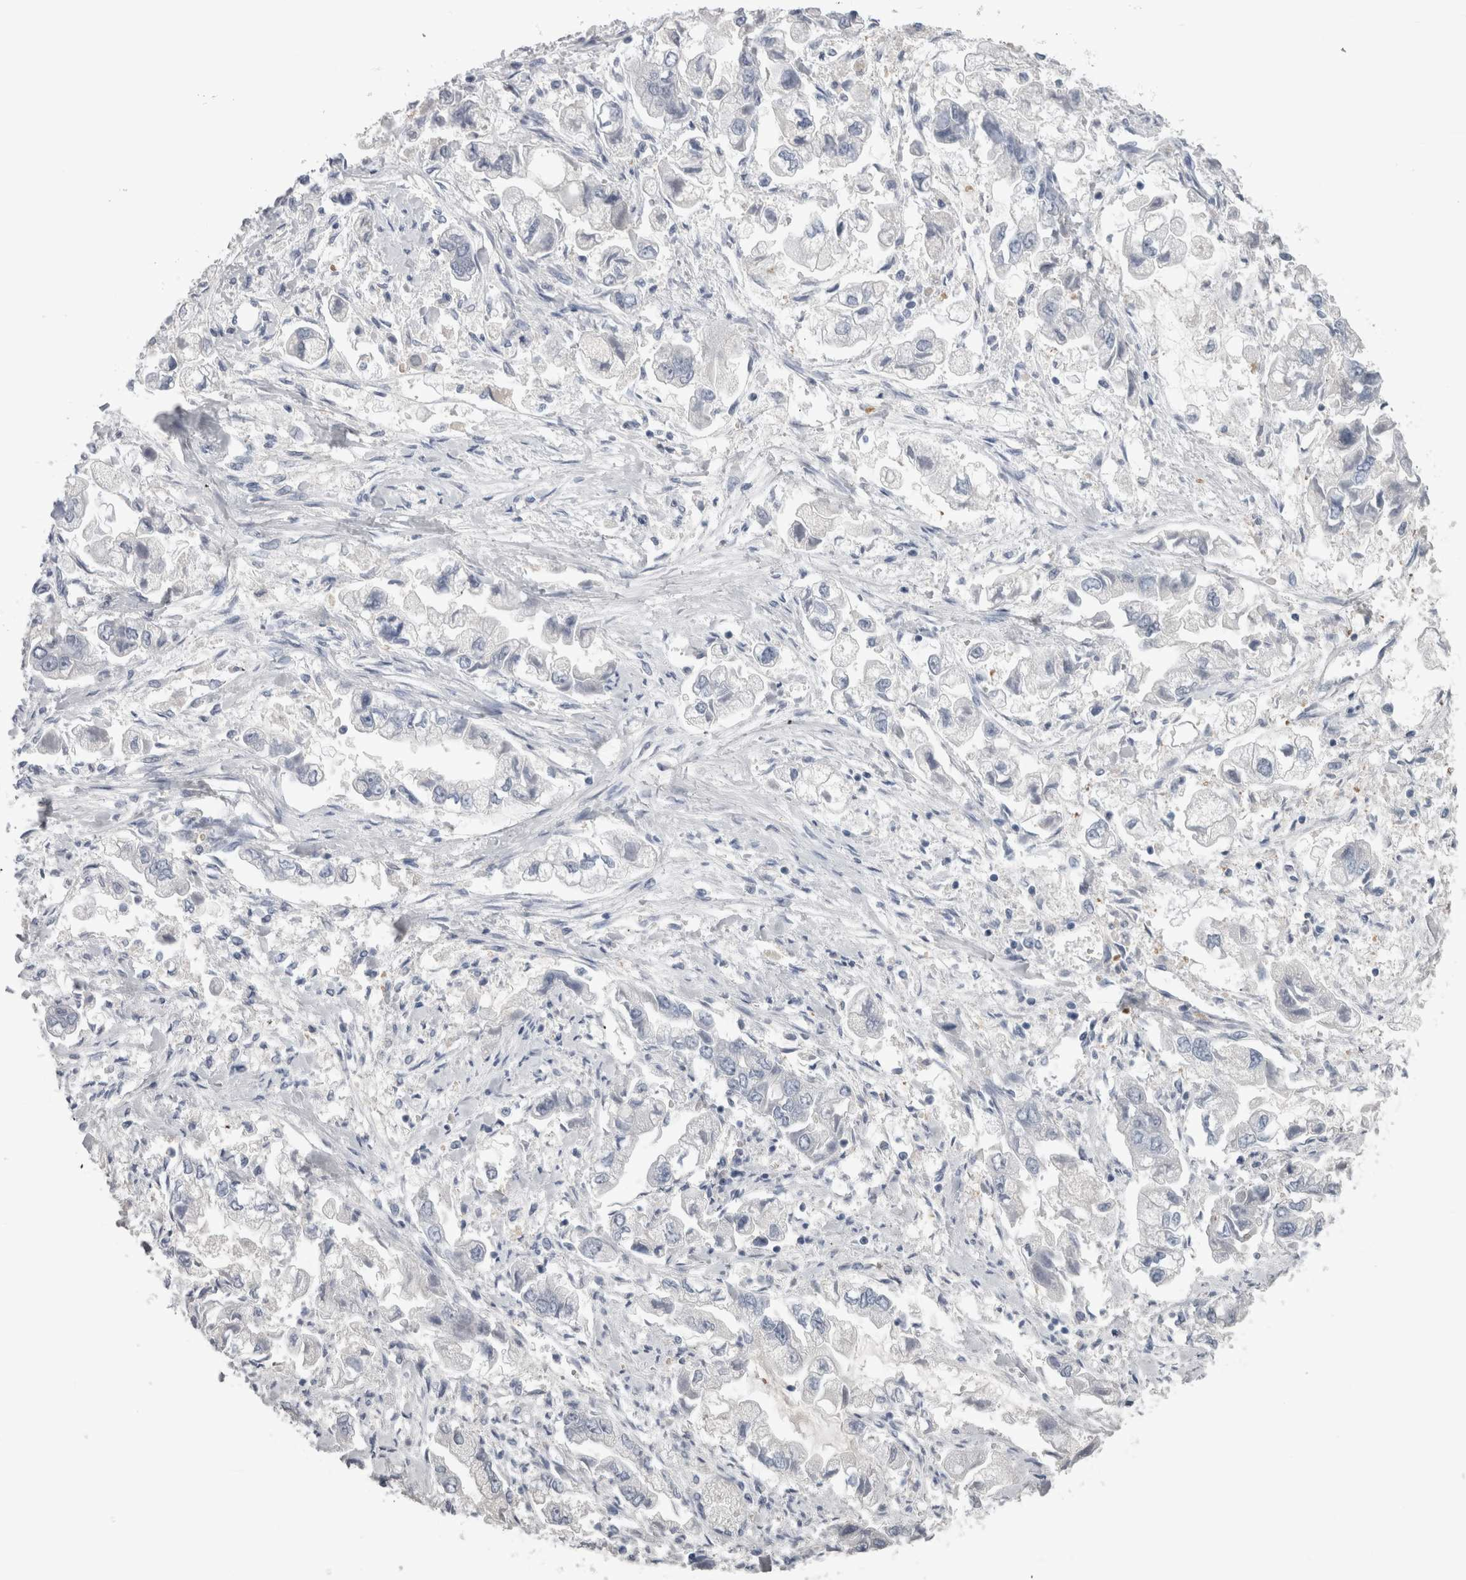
{"staining": {"intensity": "negative", "quantity": "none", "location": "none"}, "tissue": "stomach cancer", "cell_type": "Tumor cells", "image_type": "cancer", "snomed": [{"axis": "morphology", "description": "Normal tissue, NOS"}, {"axis": "morphology", "description": "Adenocarcinoma, NOS"}, {"axis": "topography", "description": "Stomach"}], "caption": "Immunohistochemical staining of human stomach adenocarcinoma displays no significant expression in tumor cells.", "gene": "CA8", "patient": {"sex": "male", "age": 62}}